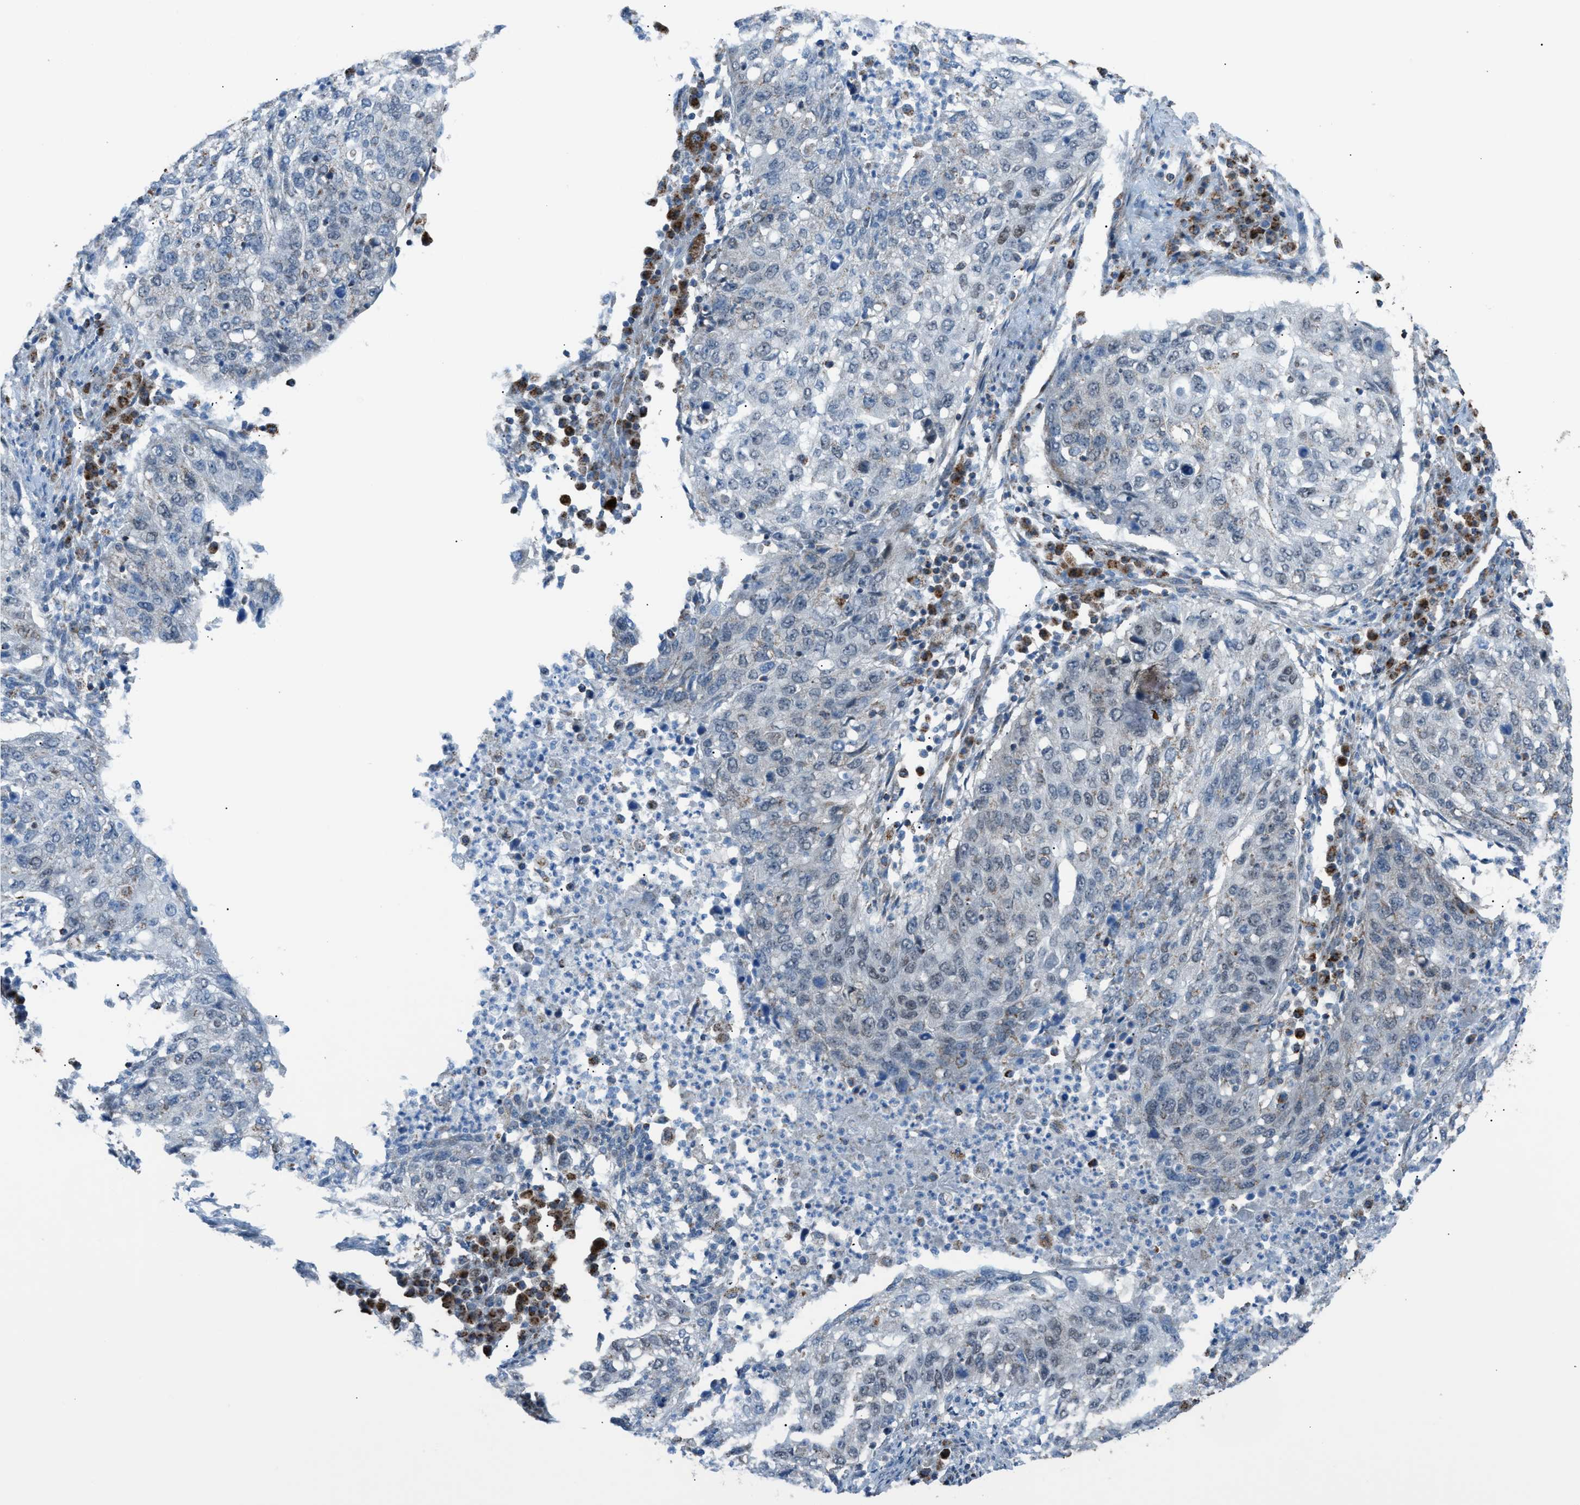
{"staining": {"intensity": "weak", "quantity": "<25%", "location": "nuclear"}, "tissue": "lung cancer", "cell_type": "Tumor cells", "image_type": "cancer", "snomed": [{"axis": "morphology", "description": "Squamous cell carcinoma, NOS"}, {"axis": "topography", "description": "Lung"}], "caption": "This is a histopathology image of IHC staining of lung squamous cell carcinoma, which shows no positivity in tumor cells.", "gene": "SRM", "patient": {"sex": "female", "age": 63}}